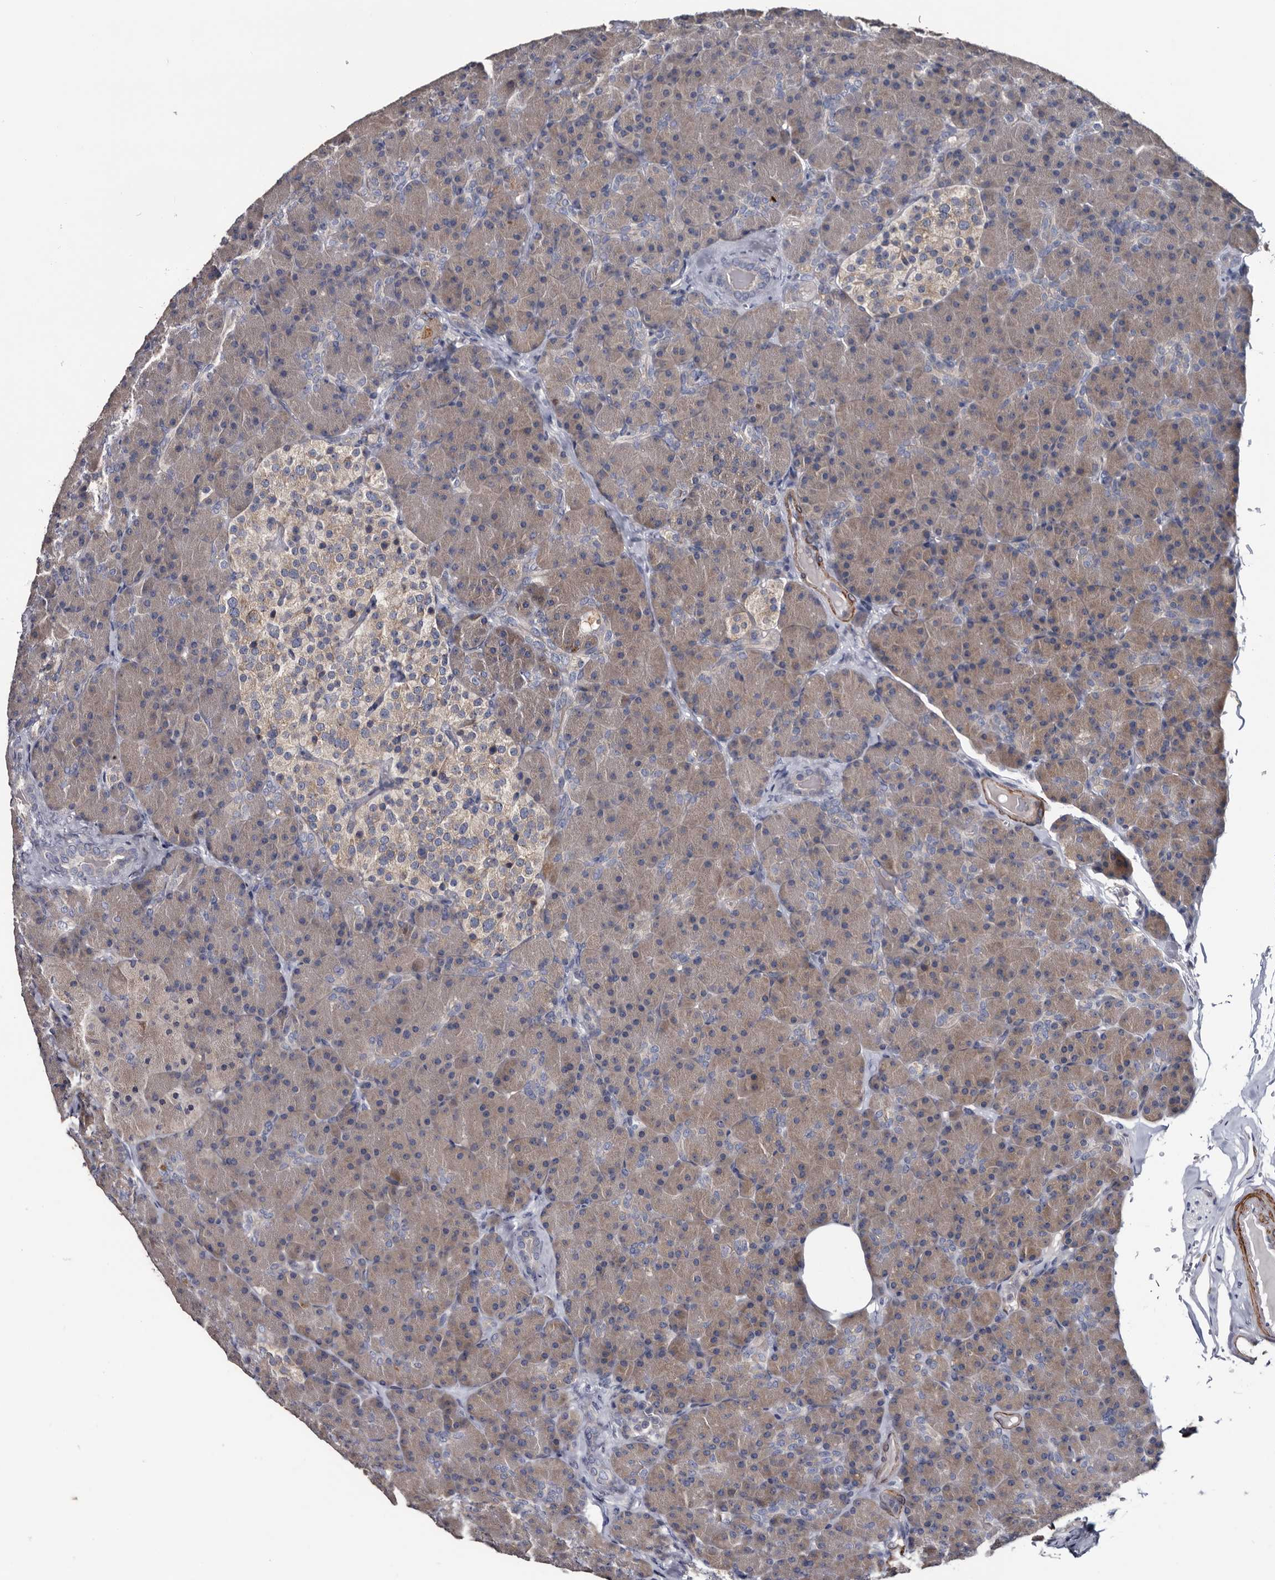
{"staining": {"intensity": "moderate", "quantity": ">75%", "location": "cytoplasmic/membranous"}, "tissue": "pancreas", "cell_type": "Exocrine glandular cells", "image_type": "normal", "snomed": [{"axis": "morphology", "description": "Normal tissue, NOS"}, {"axis": "topography", "description": "Pancreas"}], "caption": "Approximately >75% of exocrine glandular cells in benign pancreas show moderate cytoplasmic/membranous protein staining as visualized by brown immunohistochemical staining.", "gene": "IARS1", "patient": {"sex": "female", "age": 43}}